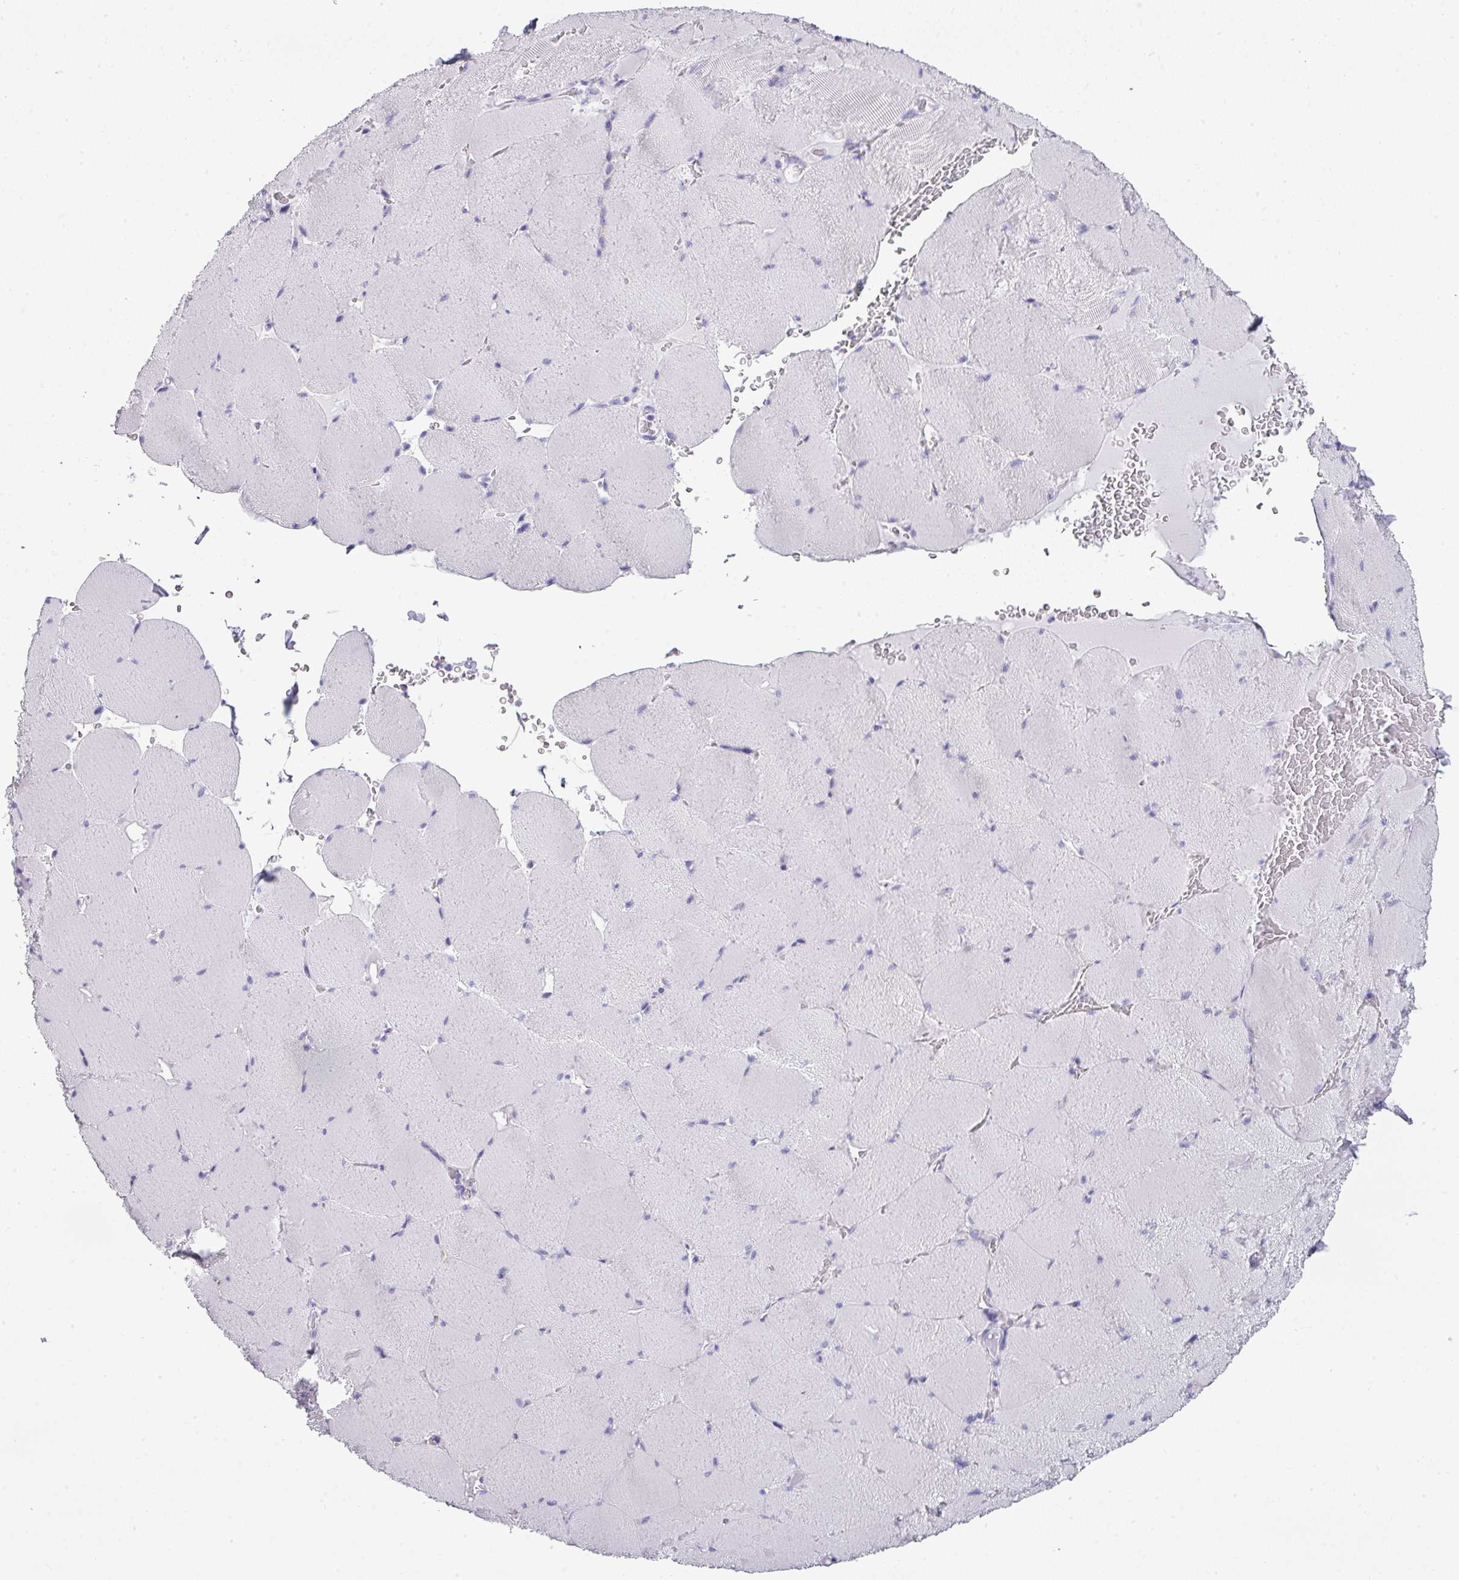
{"staining": {"intensity": "negative", "quantity": "none", "location": "none"}, "tissue": "skeletal muscle", "cell_type": "Myocytes", "image_type": "normal", "snomed": [{"axis": "morphology", "description": "Normal tissue, NOS"}, {"axis": "topography", "description": "Skeletal muscle"}, {"axis": "topography", "description": "Head-Neck"}], "caption": "This is an IHC micrograph of unremarkable skeletal muscle. There is no positivity in myocytes.", "gene": "ZNF568", "patient": {"sex": "male", "age": 66}}